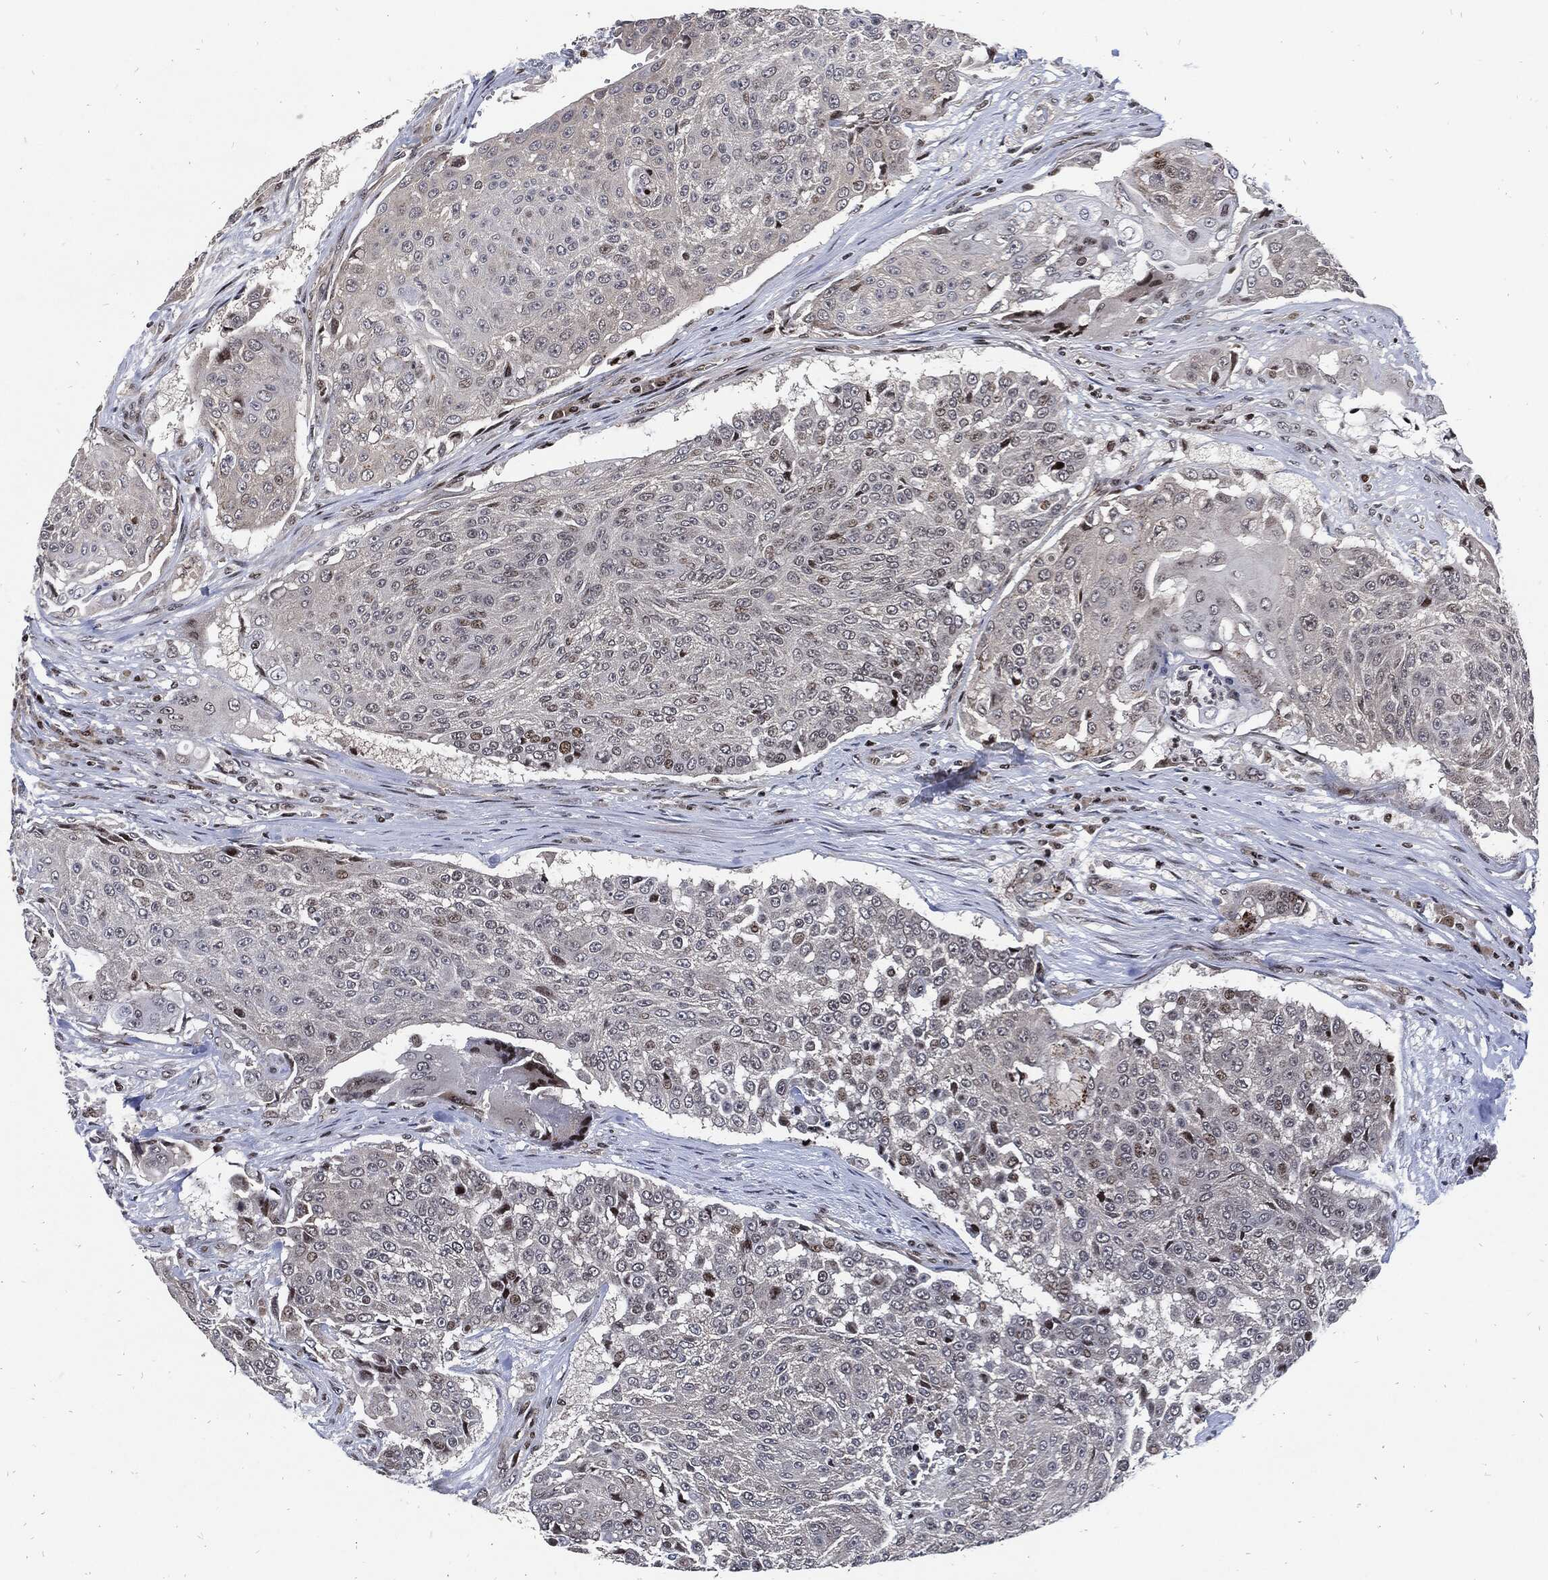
{"staining": {"intensity": "weak", "quantity": "<25%", "location": "nuclear"}, "tissue": "urothelial cancer", "cell_type": "Tumor cells", "image_type": "cancer", "snomed": [{"axis": "morphology", "description": "Urothelial carcinoma, High grade"}, {"axis": "topography", "description": "Urinary bladder"}], "caption": "Tumor cells show no significant positivity in high-grade urothelial carcinoma.", "gene": "ZNF775", "patient": {"sex": "female", "age": 63}}